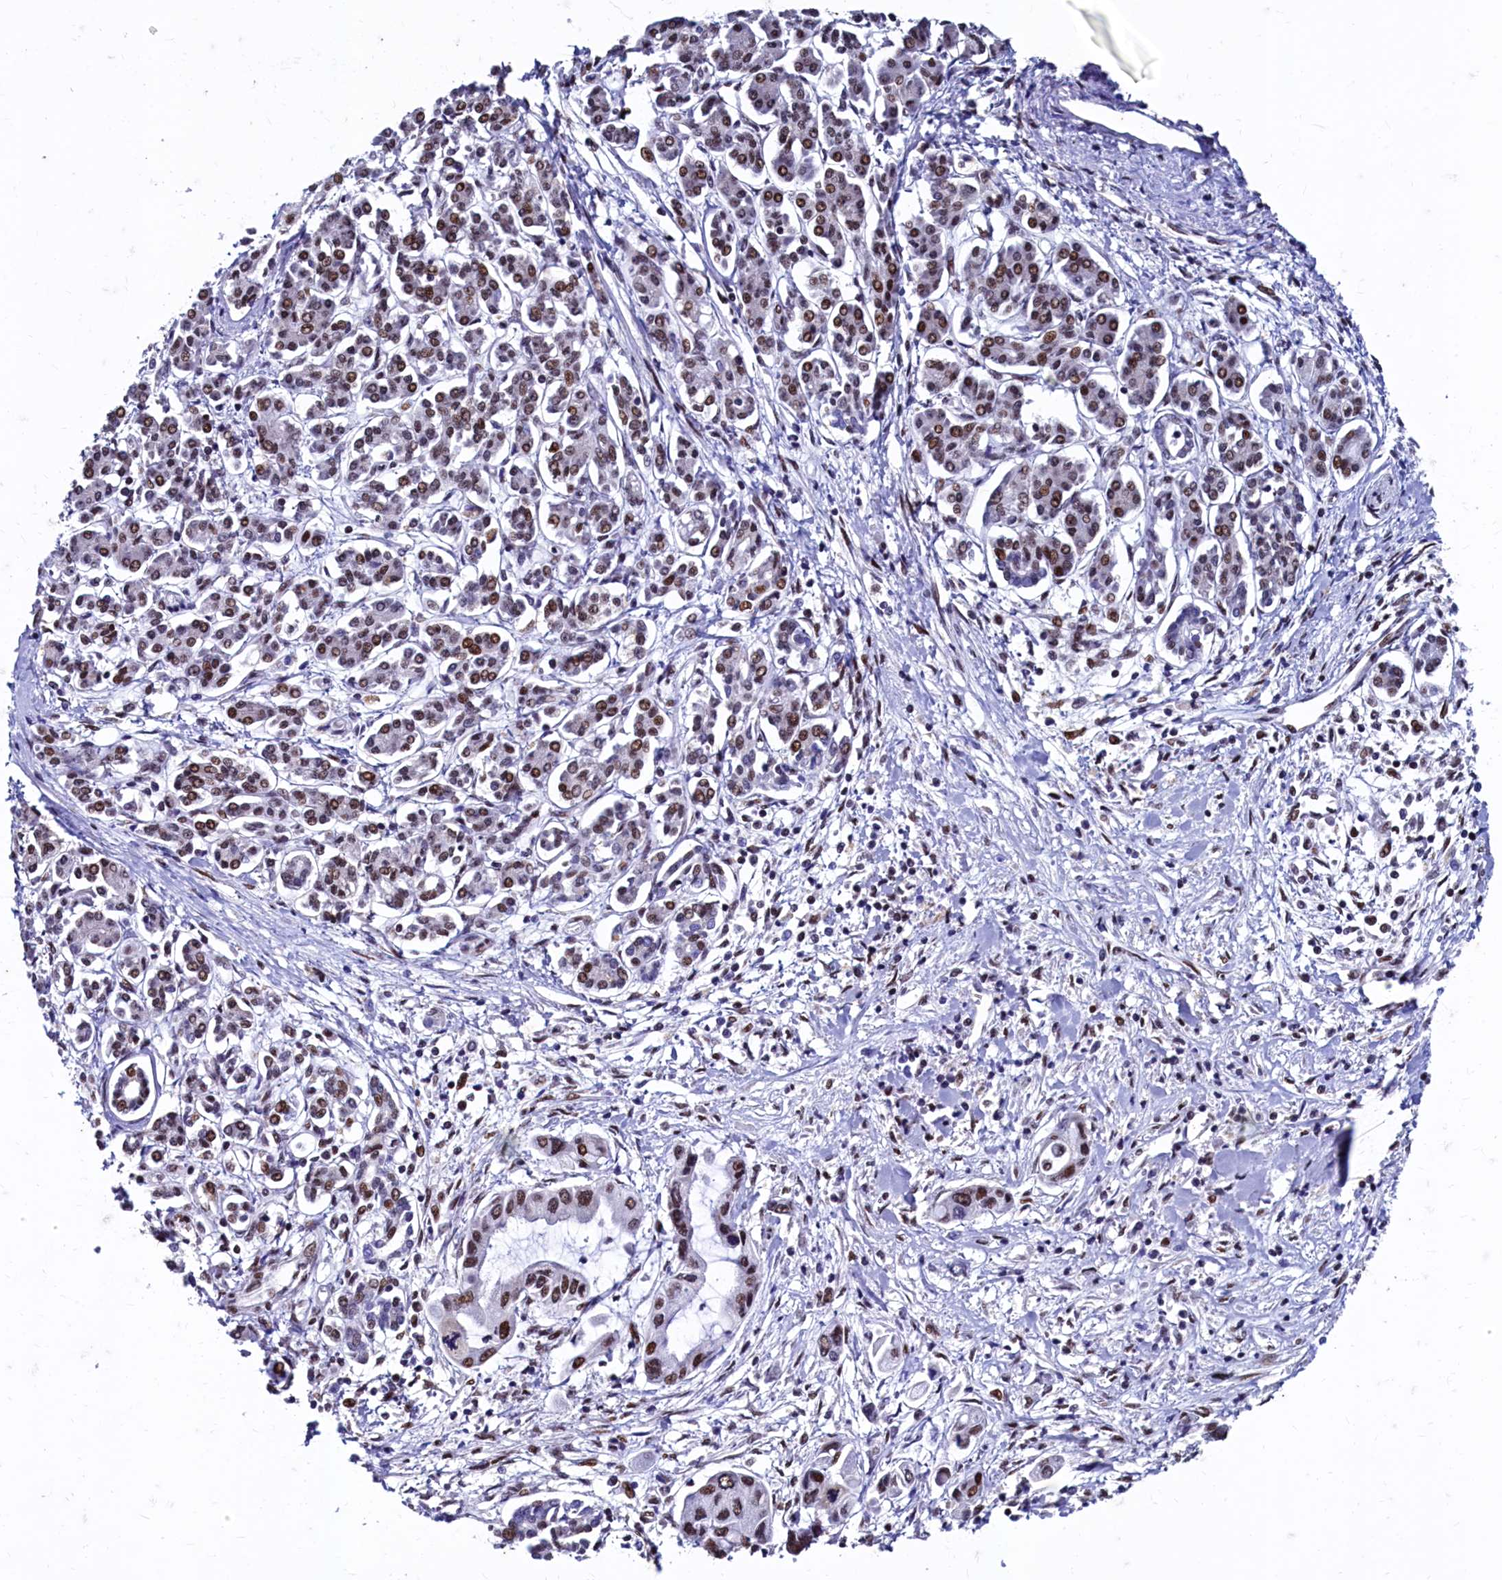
{"staining": {"intensity": "moderate", "quantity": ">75%", "location": "nuclear"}, "tissue": "pancreatic cancer", "cell_type": "Tumor cells", "image_type": "cancer", "snomed": [{"axis": "morphology", "description": "Normal tissue, NOS"}, {"axis": "morphology", "description": "Adenocarcinoma, NOS"}, {"axis": "topography", "description": "Pancreas"}], "caption": "Immunohistochemistry of pancreatic cancer shows medium levels of moderate nuclear staining in about >75% of tumor cells.", "gene": "CPSF7", "patient": {"sex": "female", "age": 64}}